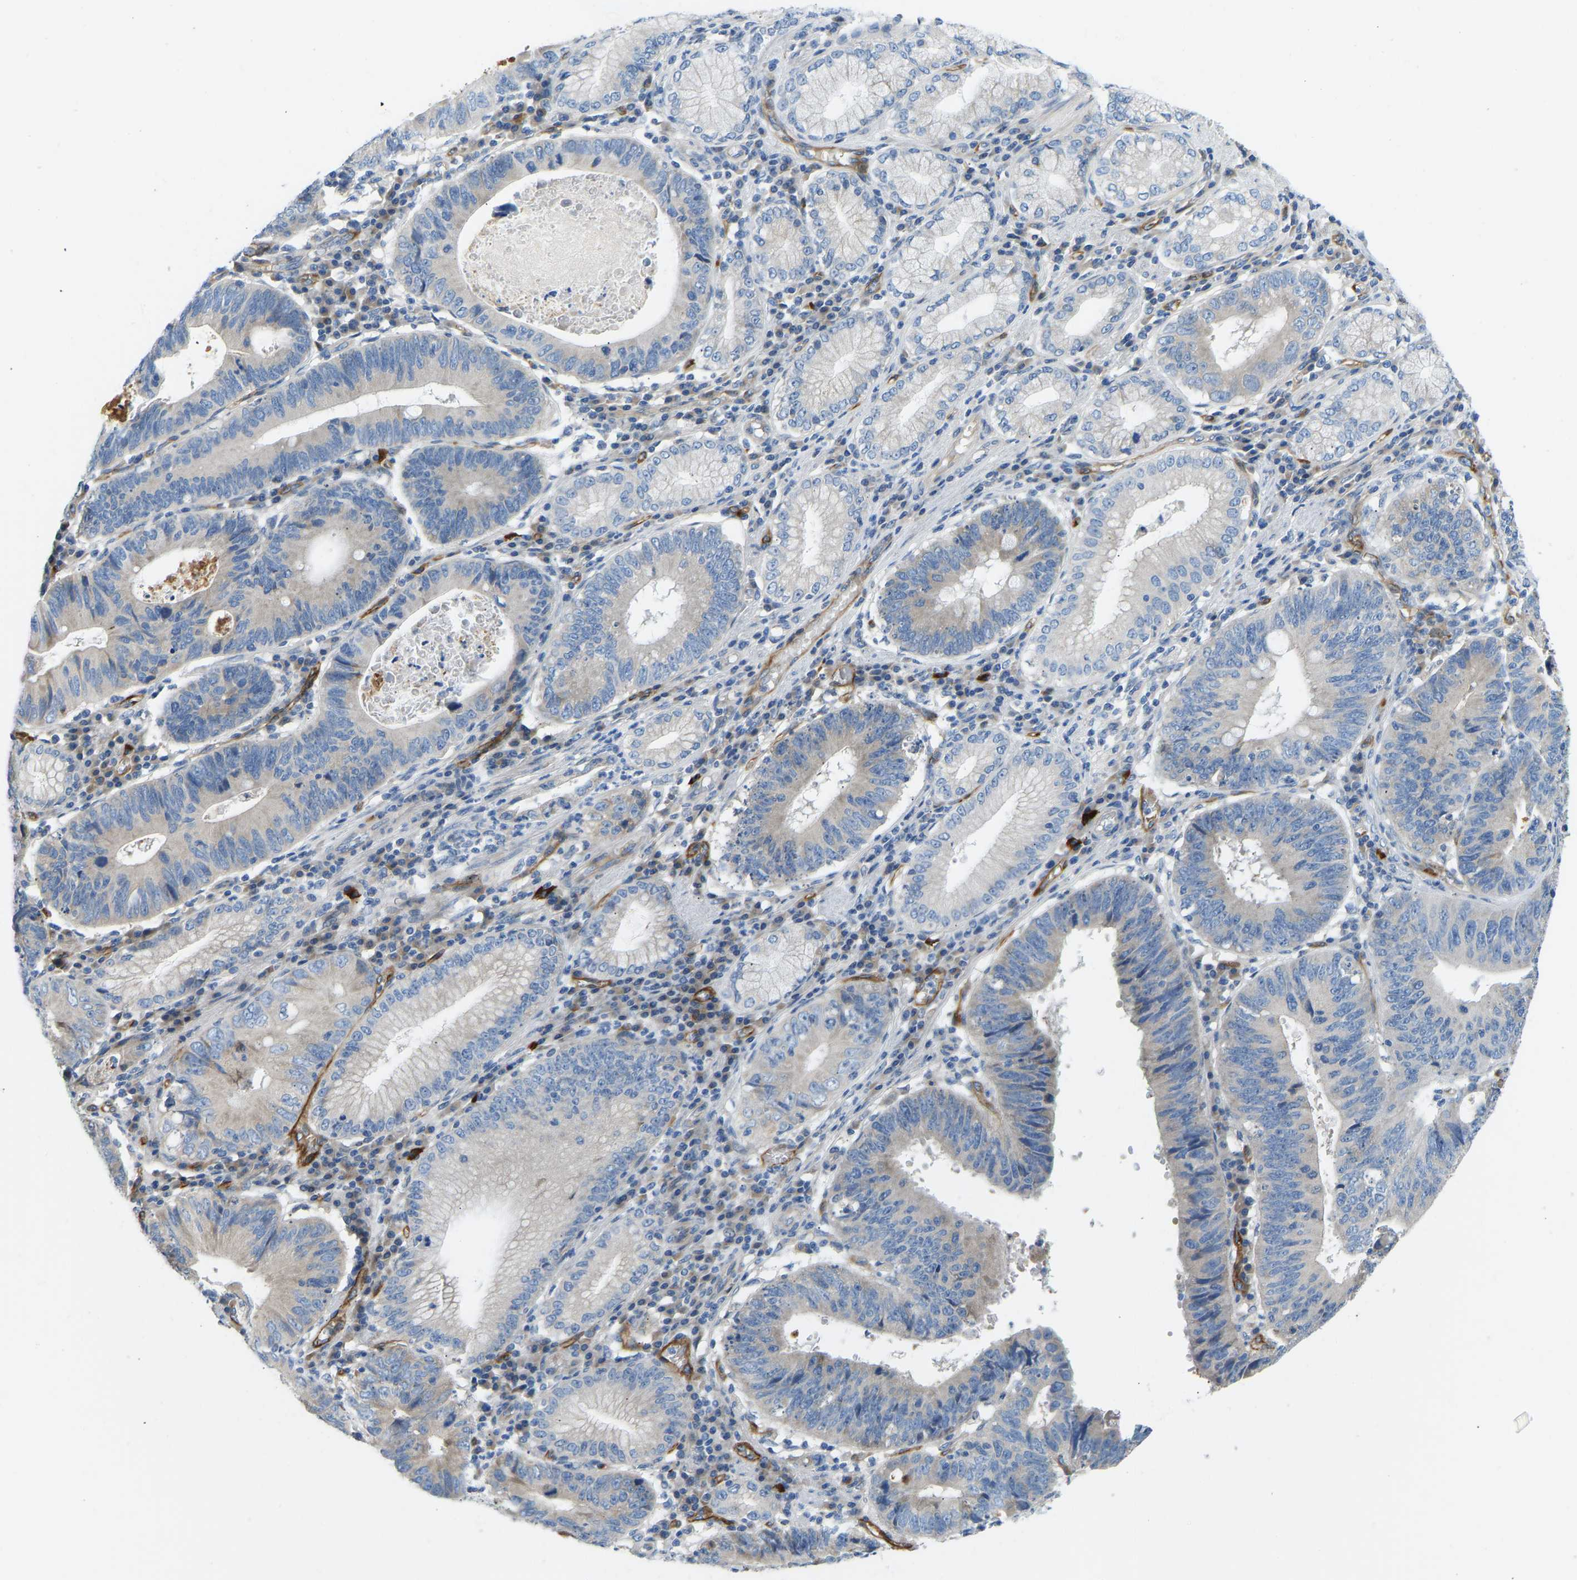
{"staining": {"intensity": "weak", "quantity": "25%-75%", "location": "cytoplasmic/membranous"}, "tissue": "stomach cancer", "cell_type": "Tumor cells", "image_type": "cancer", "snomed": [{"axis": "morphology", "description": "Adenocarcinoma, NOS"}, {"axis": "topography", "description": "Stomach"}], "caption": "Tumor cells display low levels of weak cytoplasmic/membranous expression in about 25%-75% of cells in stomach adenocarcinoma.", "gene": "COL15A1", "patient": {"sex": "male", "age": 59}}